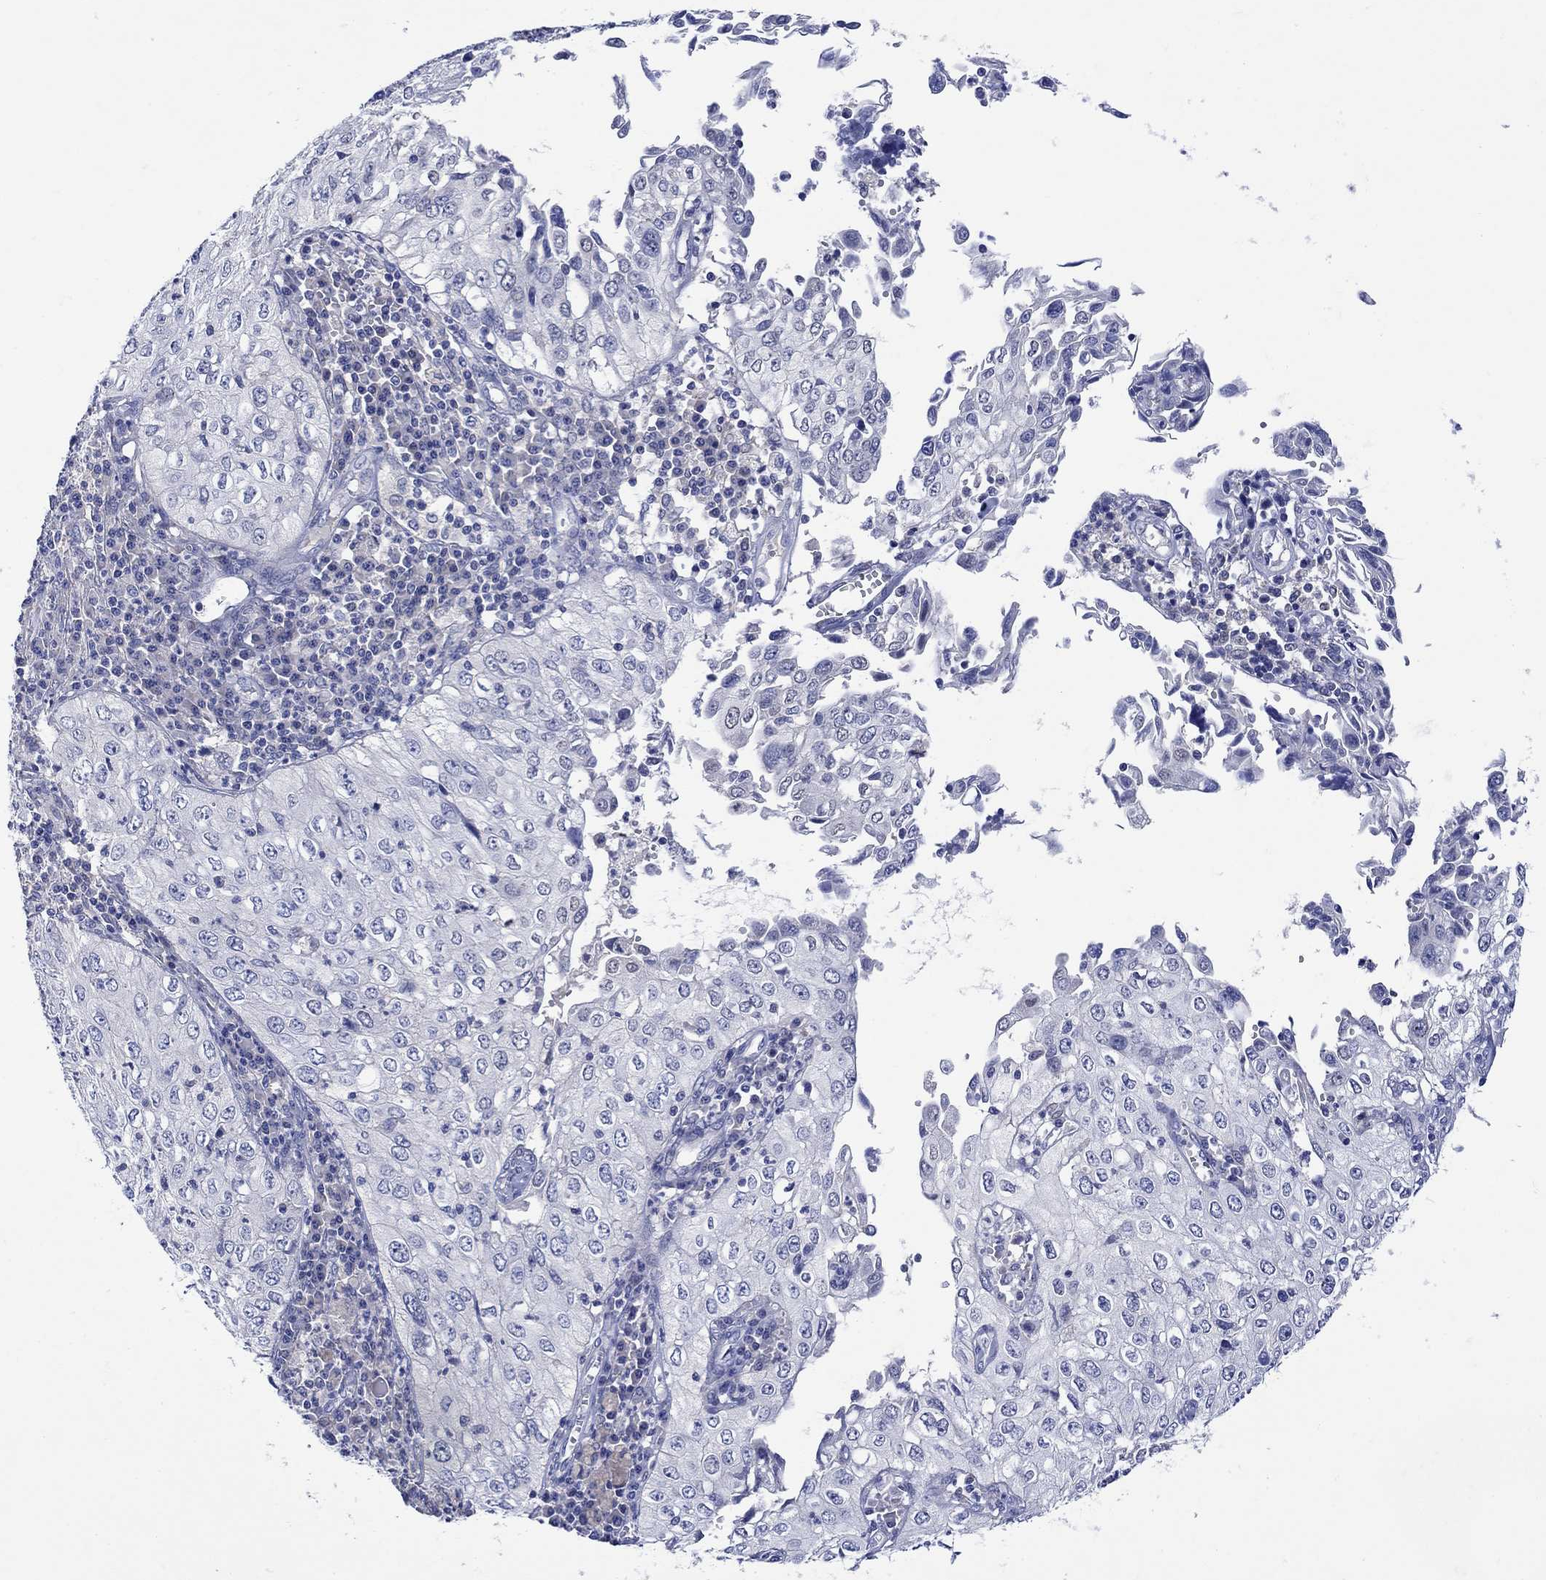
{"staining": {"intensity": "negative", "quantity": "none", "location": "none"}, "tissue": "cervical cancer", "cell_type": "Tumor cells", "image_type": "cancer", "snomed": [{"axis": "morphology", "description": "Squamous cell carcinoma, NOS"}, {"axis": "topography", "description": "Cervix"}], "caption": "Tumor cells are negative for protein expression in human cervical cancer.", "gene": "MSI1", "patient": {"sex": "female", "age": 24}}